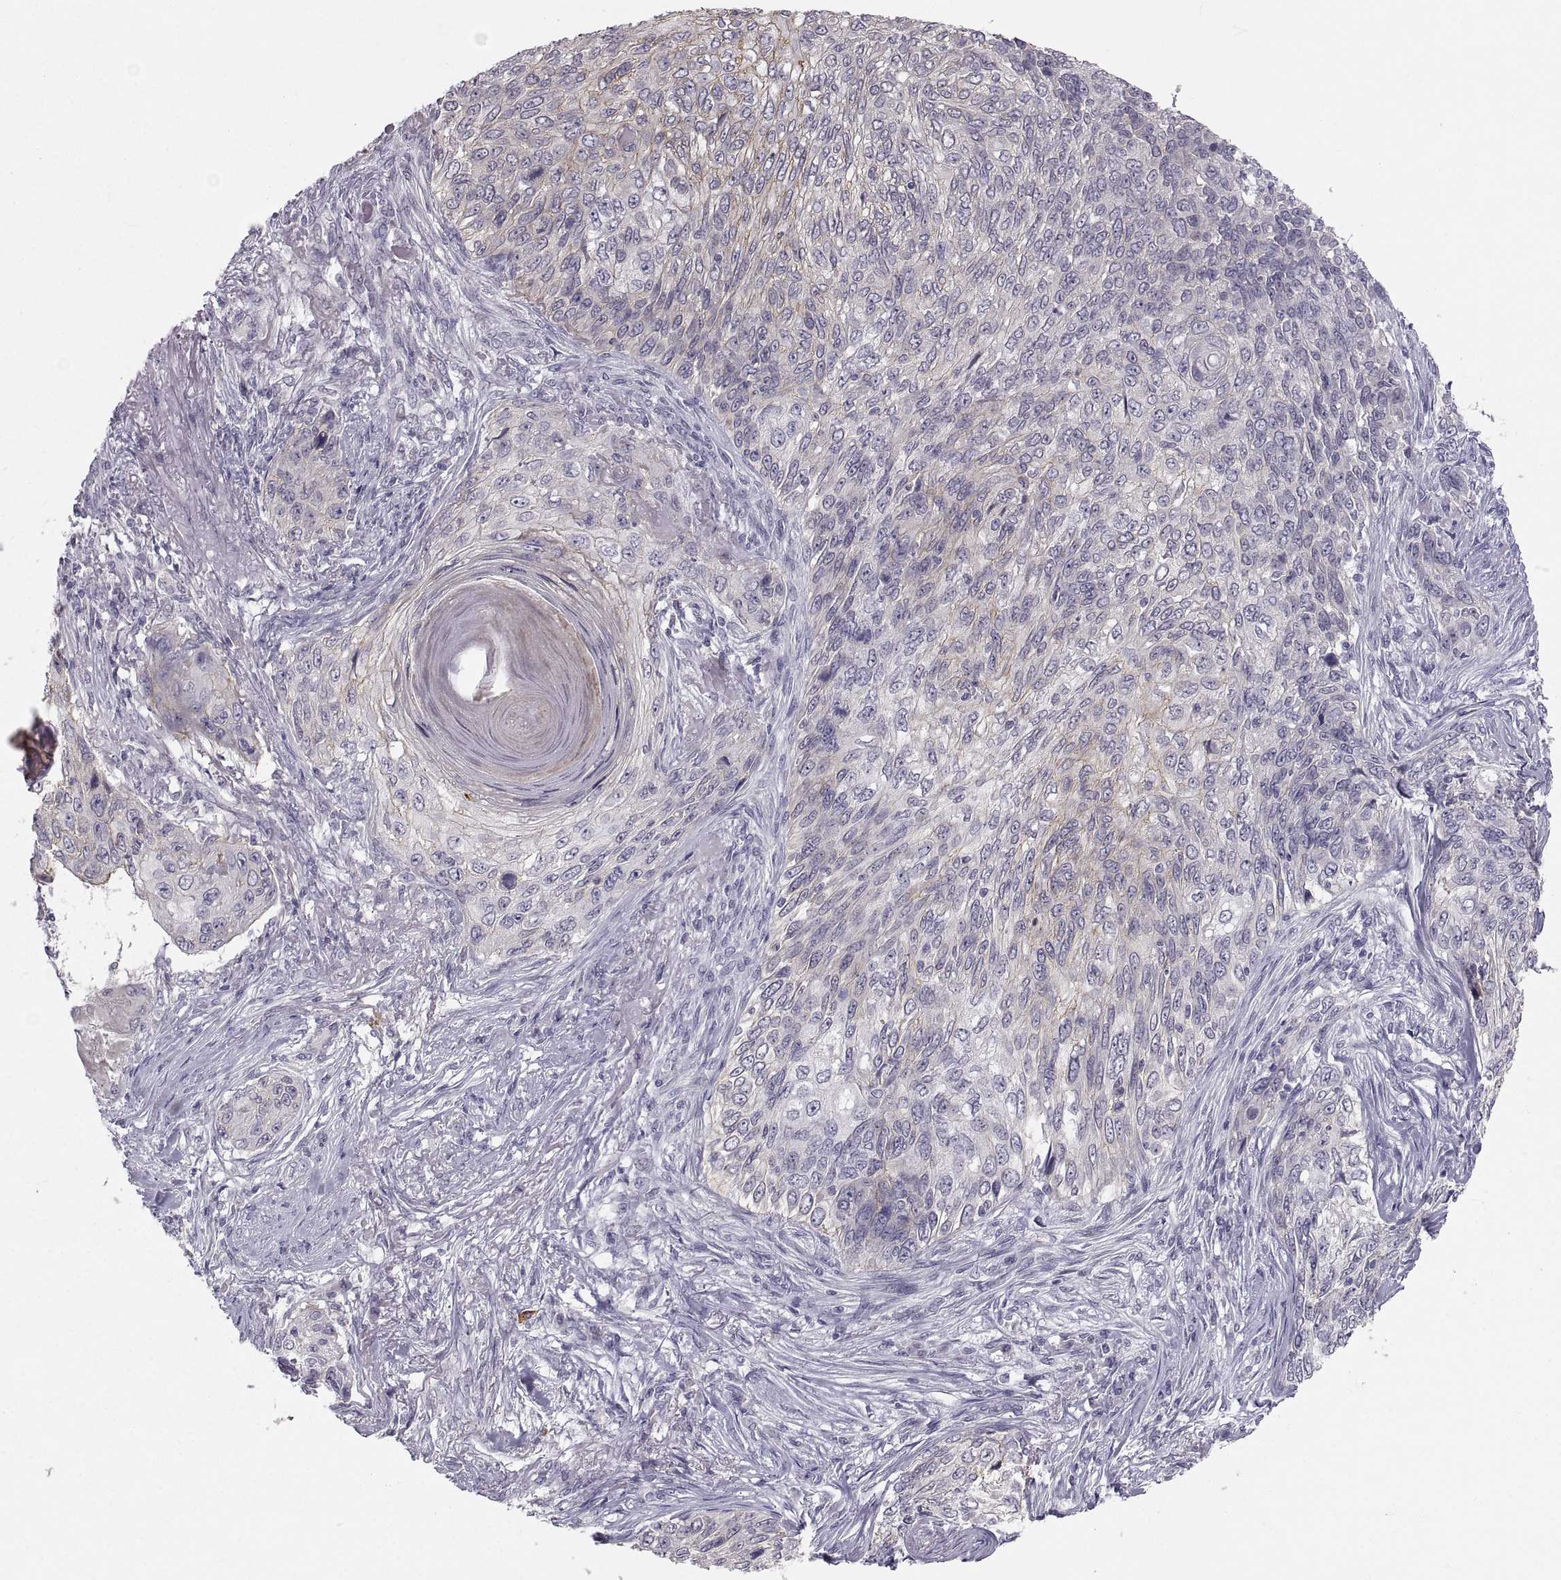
{"staining": {"intensity": "weak", "quantity": "<25%", "location": "cytoplasmic/membranous"}, "tissue": "skin cancer", "cell_type": "Tumor cells", "image_type": "cancer", "snomed": [{"axis": "morphology", "description": "Squamous cell carcinoma, NOS"}, {"axis": "topography", "description": "Skin"}], "caption": "Immunohistochemistry of human skin squamous cell carcinoma reveals no staining in tumor cells. (DAB IHC with hematoxylin counter stain).", "gene": "ZNF185", "patient": {"sex": "male", "age": 92}}